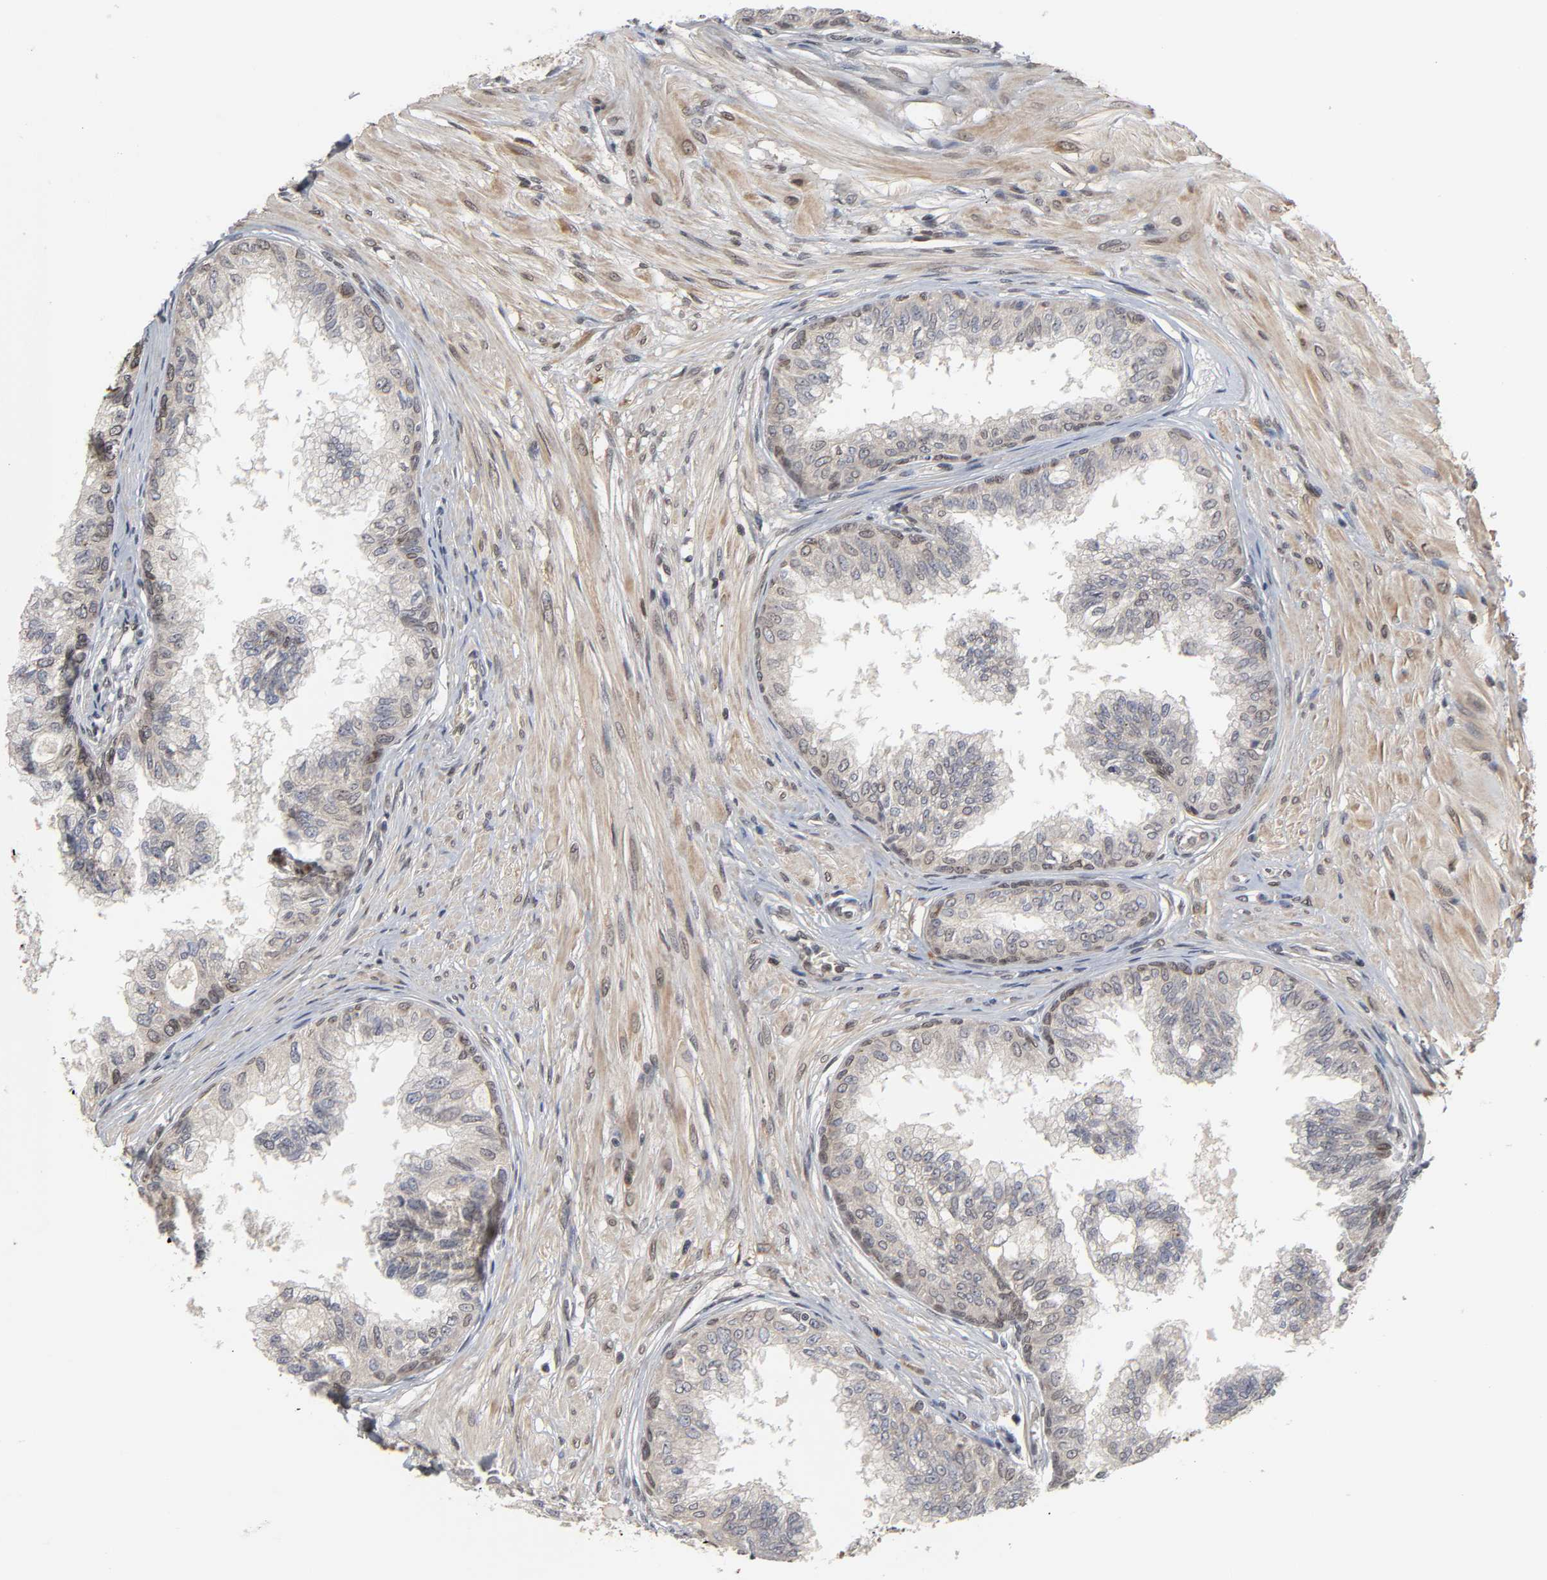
{"staining": {"intensity": "moderate", "quantity": ">75%", "location": "cytoplasmic/membranous,nuclear"}, "tissue": "prostate", "cell_type": "Glandular cells", "image_type": "normal", "snomed": [{"axis": "morphology", "description": "Normal tissue, NOS"}, {"axis": "topography", "description": "Prostate"}, {"axis": "topography", "description": "Seminal veicle"}], "caption": "Protein analysis of normal prostate reveals moderate cytoplasmic/membranous,nuclear expression in approximately >75% of glandular cells.", "gene": "CPN2", "patient": {"sex": "male", "age": 60}}